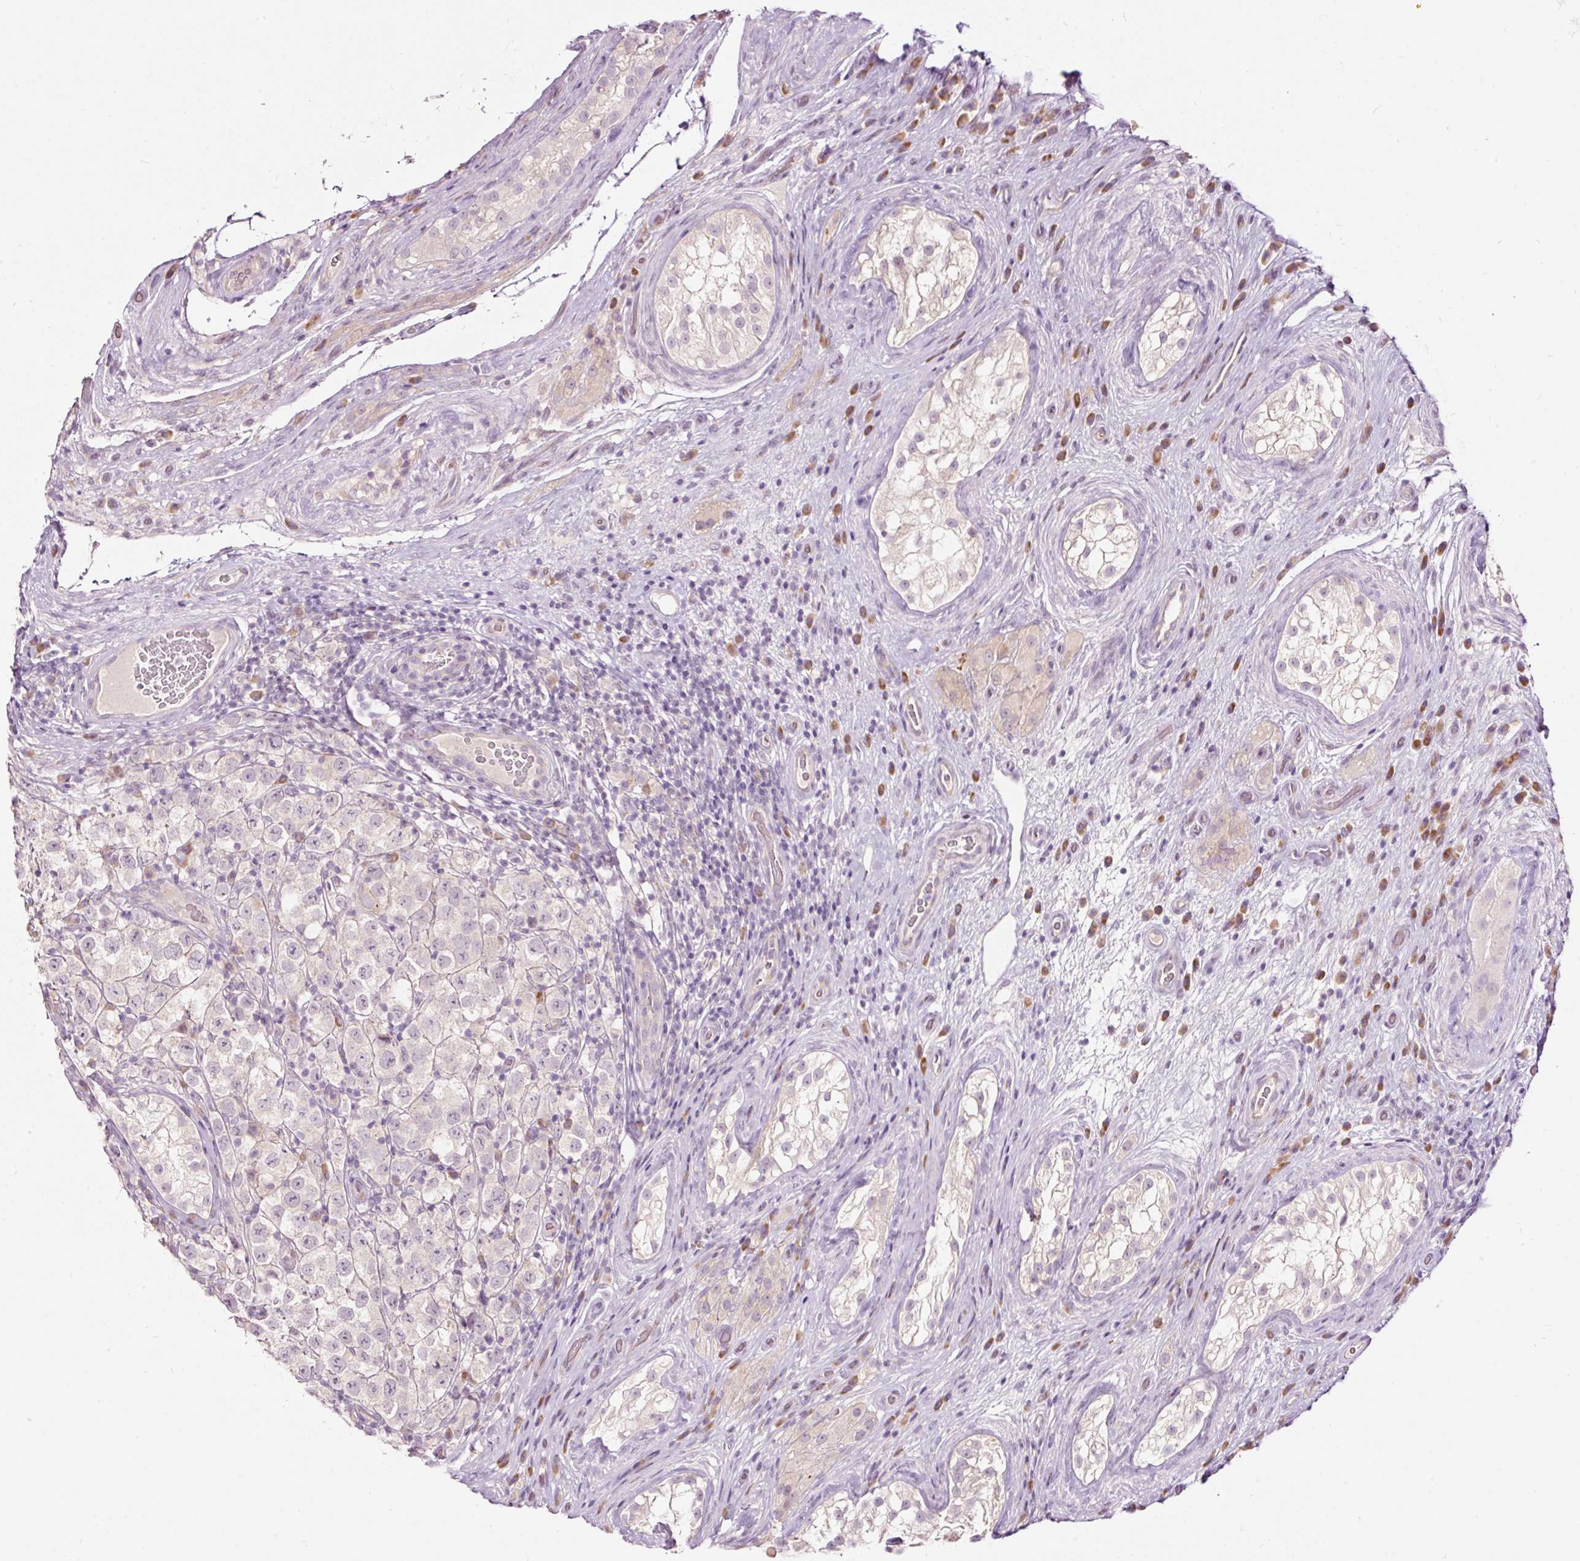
{"staining": {"intensity": "negative", "quantity": "none", "location": "none"}, "tissue": "testis cancer", "cell_type": "Tumor cells", "image_type": "cancer", "snomed": [{"axis": "morphology", "description": "Seminoma, NOS"}, {"axis": "morphology", "description": "Carcinoma, Embryonal, NOS"}, {"axis": "topography", "description": "Testis"}], "caption": "The micrograph exhibits no staining of tumor cells in testis cancer (embryonal carcinoma).", "gene": "RSPO2", "patient": {"sex": "male", "age": 41}}